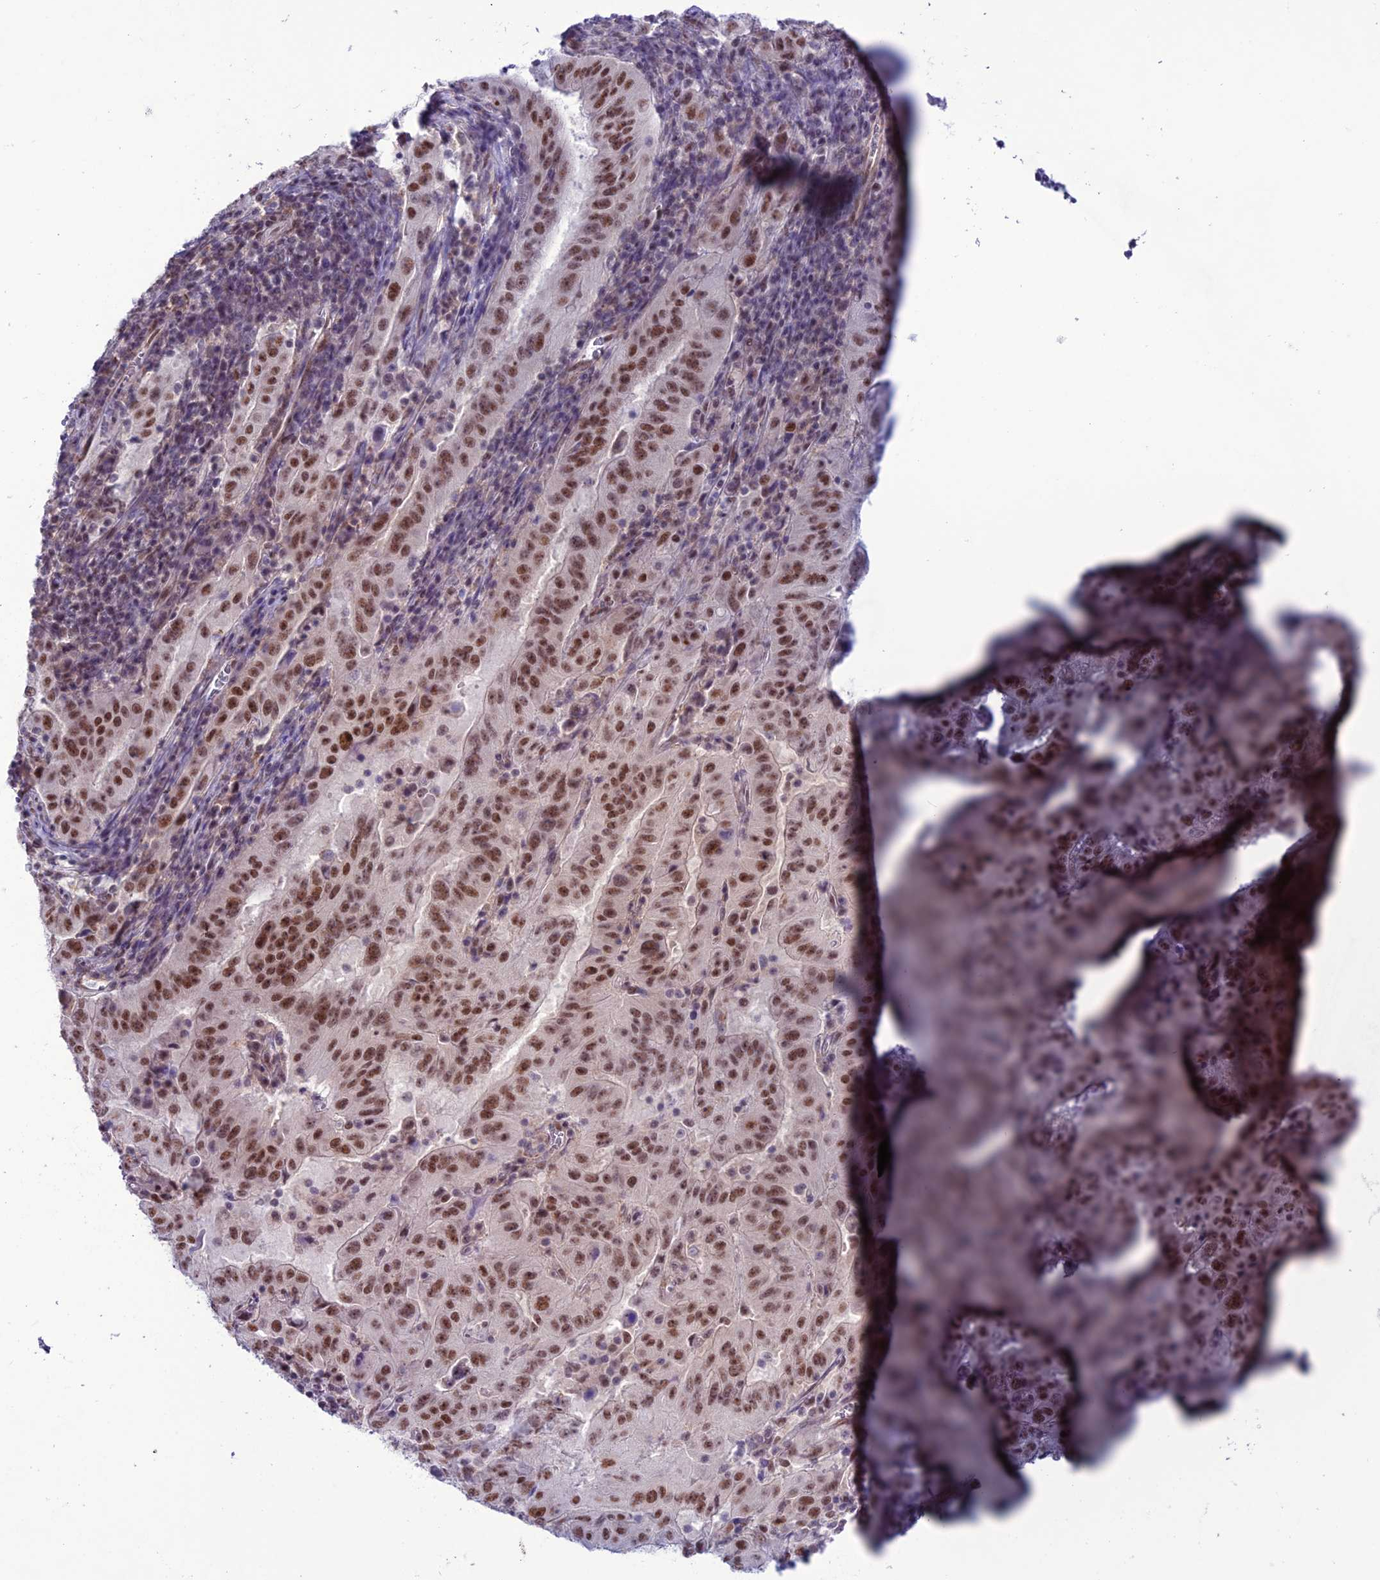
{"staining": {"intensity": "moderate", "quantity": ">75%", "location": "nuclear"}, "tissue": "pancreatic cancer", "cell_type": "Tumor cells", "image_type": "cancer", "snomed": [{"axis": "morphology", "description": "Adenocarcinoma, NOS"}, {"axis": "topography", "description": "Pancreas"}], "caption": "Immunohistochemistry (IHC) image of human pancreatic cancer stained for a protein (brown), which reveals medium levels of moderate nuclear positivity in approximately >75% of tumor cells.", "gene": "U2AF1", "patient": {"sex": "male", "age": 63}}